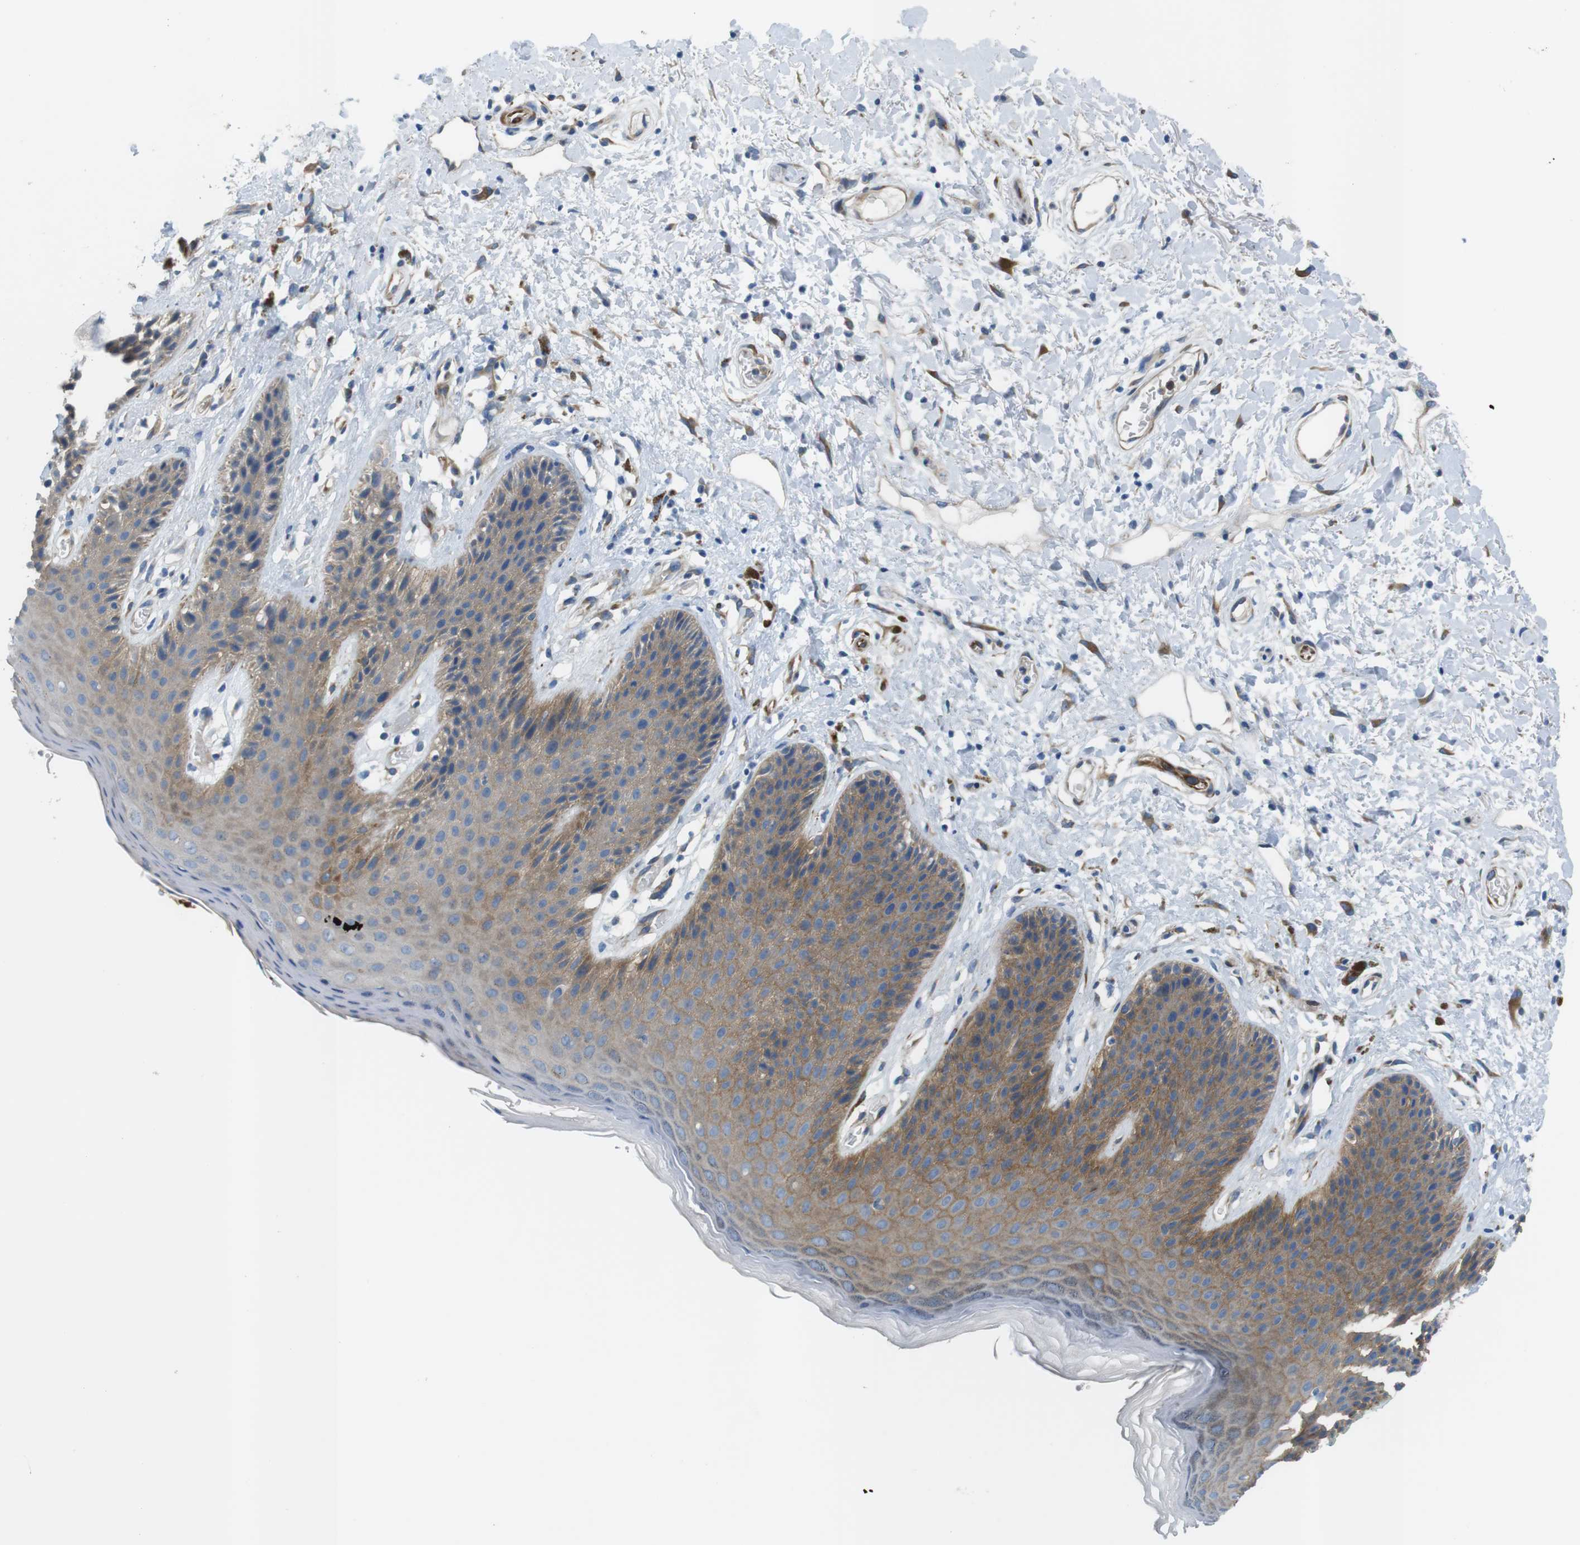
{"staining": {"intensity": "moderate", "quantity": ">75%", "location": "cytoplasmic/membranous"}, "tissue": "skin", "cell_type": "Epidermal cells", "image_type": "normal", "snomed": [{"axis": "morphology", "description": "Normal tissue, NOS"}, {"axis": "topography", "description": "Anal"}], "caption": "Immunohistochemistry (IHC) micrograph of benign human skin stained for a protein (brown), which displays medium levels of moderate cytoplasmic/membranous positivity in about >75% of epidermal cells.", "gene": "EMP2", "patient": {"sex": "female", "age": 46}}